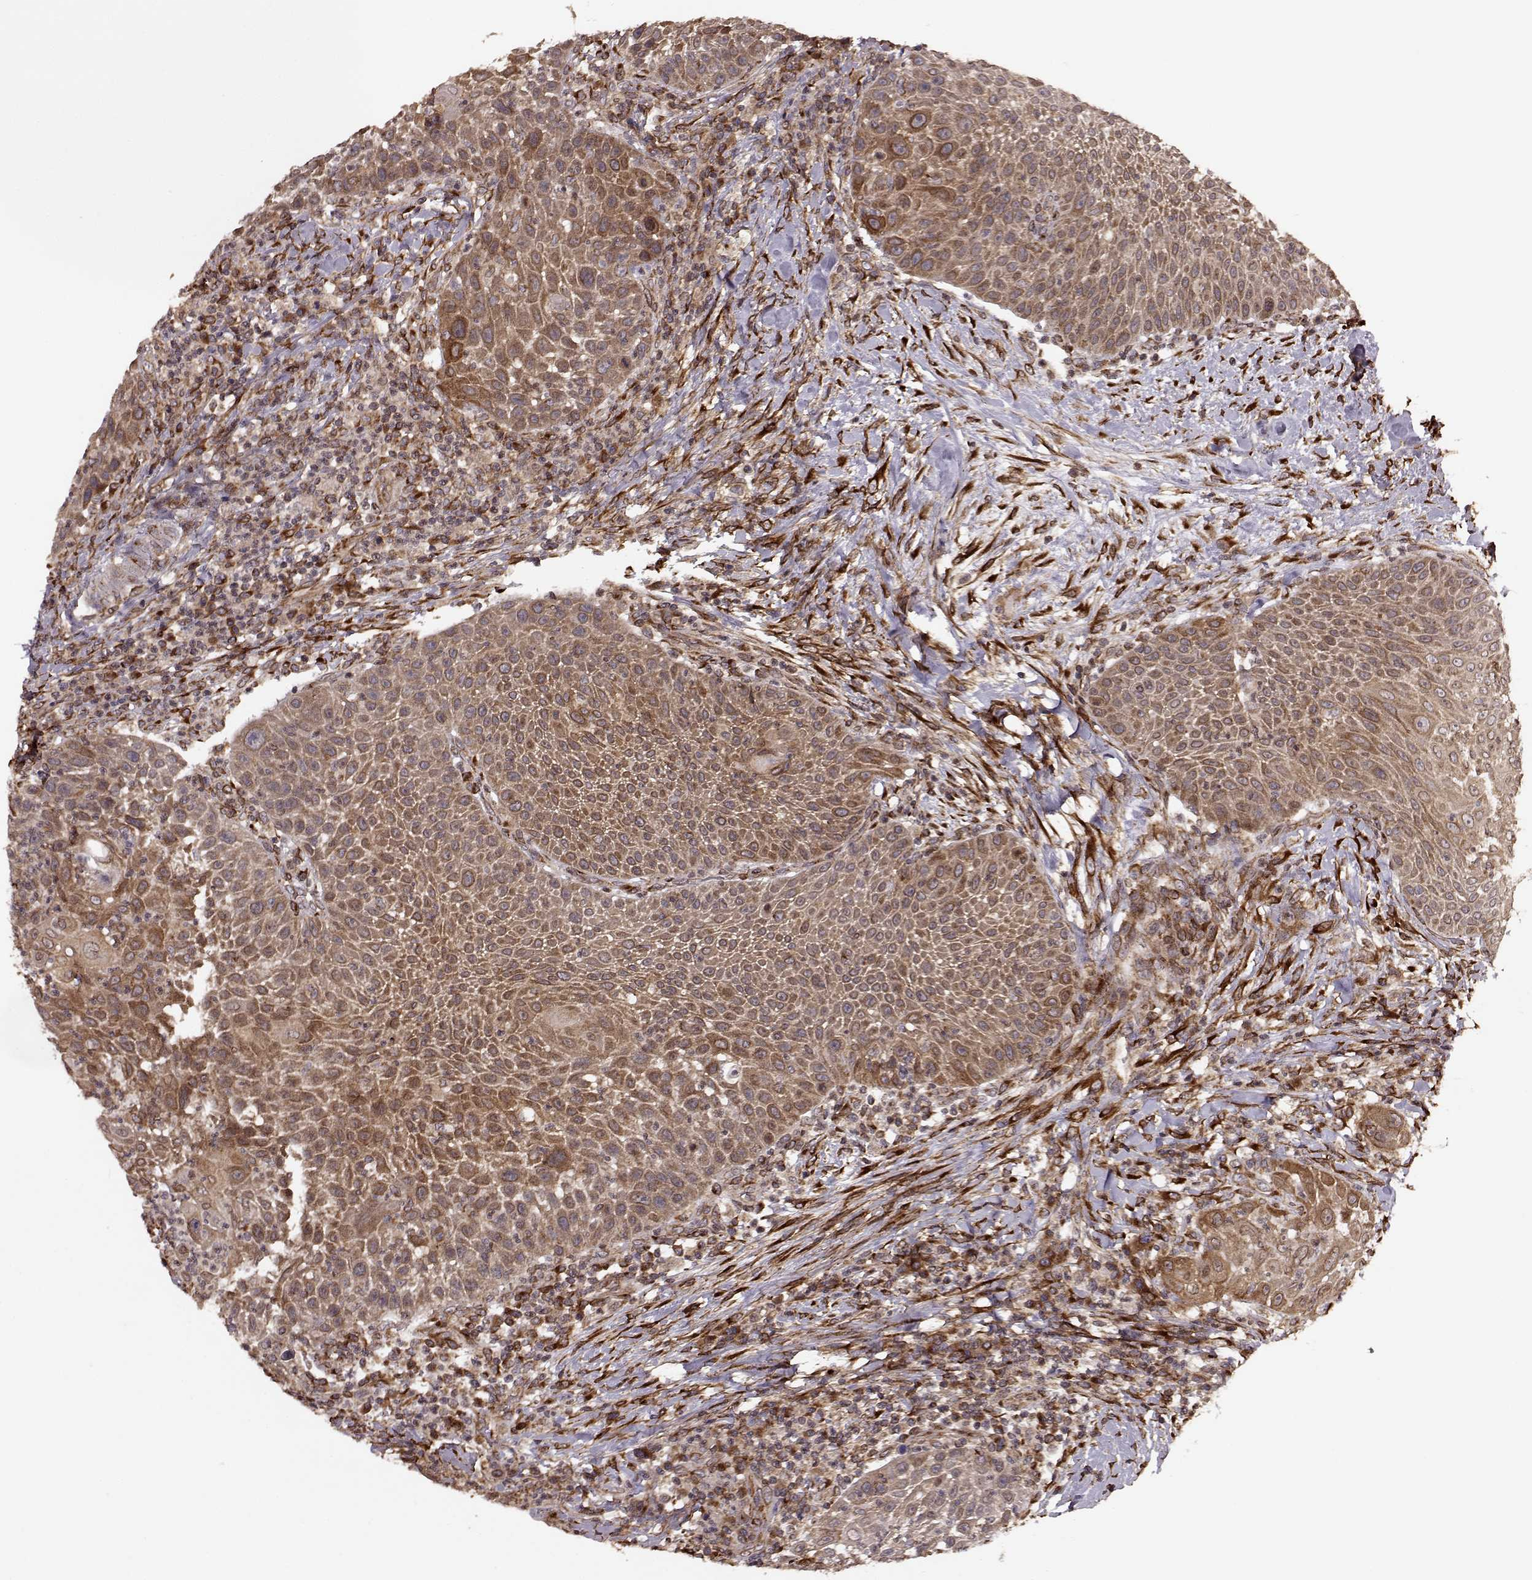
{"staining": {"intensity": "moderate", "quantity": ">75%", "location": "cytoplasmic/membranous"}, "tissue": "head and neck cancer", "cell_type": "Tumor cells", "image_type": "cancer", "snomed": [{"axis": "morphology", "description": "Squamous cell carcinoma, NOS"}, {"axis": "topography", "description": "Head-Neck"}], "caption": "The histopathology image demonstrates a brown stain indicating the presence of a protein in the cytoplasmic/membranous of tumor cells in squamous cell carcinoma (head and neck). The protein is stained brown, and the nuclei are stained in blue (DAB (3,3'-diaminobenzidine) IHC with brightfield microscopy, high magnification).", "gene": "YIPF5", "patient": {"sex": "male", "age": 69}}